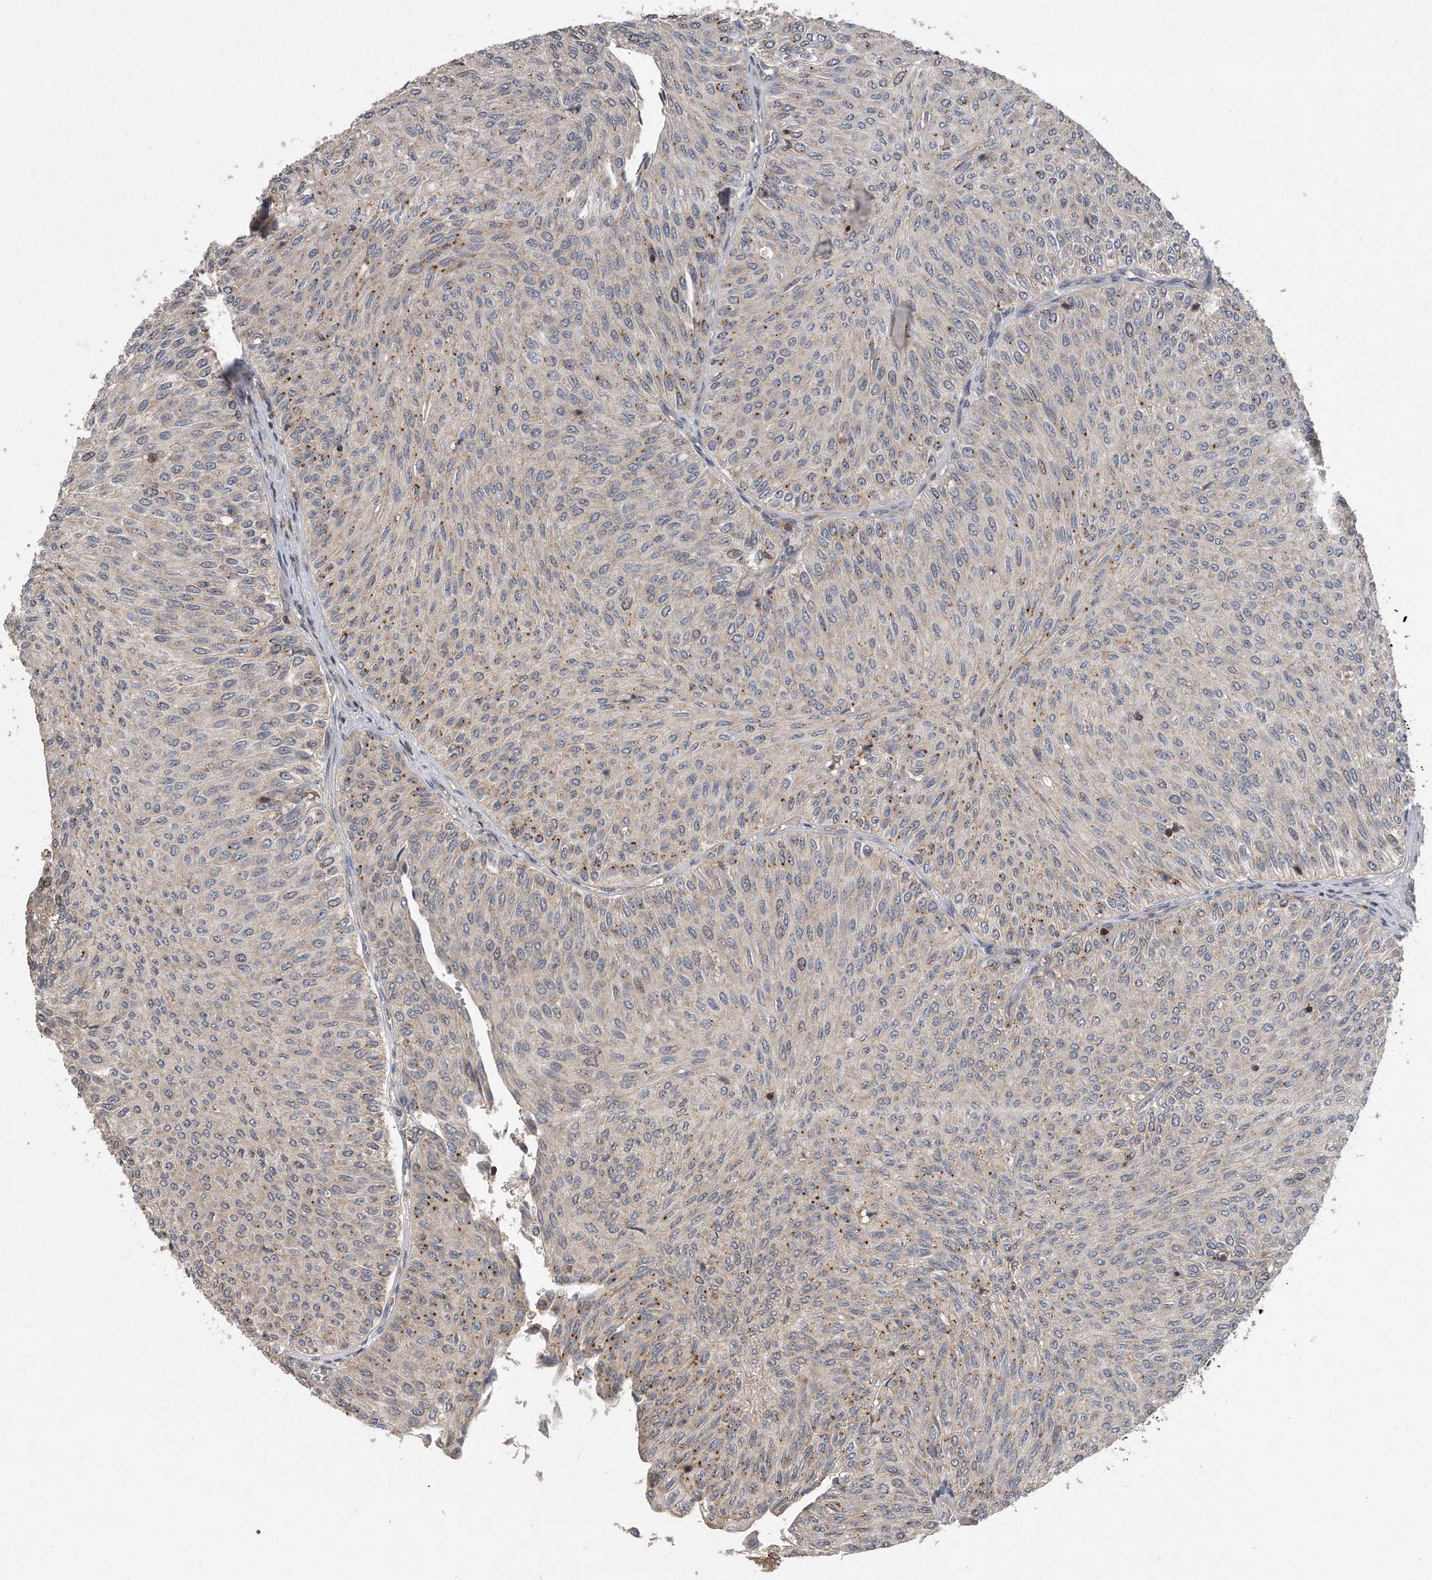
{"staining": {"intensity": "moderate", "quantity": "<25%", "location": "cytoplasmic/membranous,nuclear"}, "tissue": "urothelial cancer", "cell_type": "Tumor cells", "image_type": "cancer", "snomed": [{"axis": "morphology", "description": "Urothelial carcinoma, Low grade"}, {"axis": "topography", "description": "Urinary bladder"}], "caption": "Urothelial cancer stained with IHC demonstrates moderate cytoplasmic/membranous and nuclear positivity in approximately <25% of tumor cells.", "gene": "PGBD2", "patient": {"sex": "male", "age": 78}}